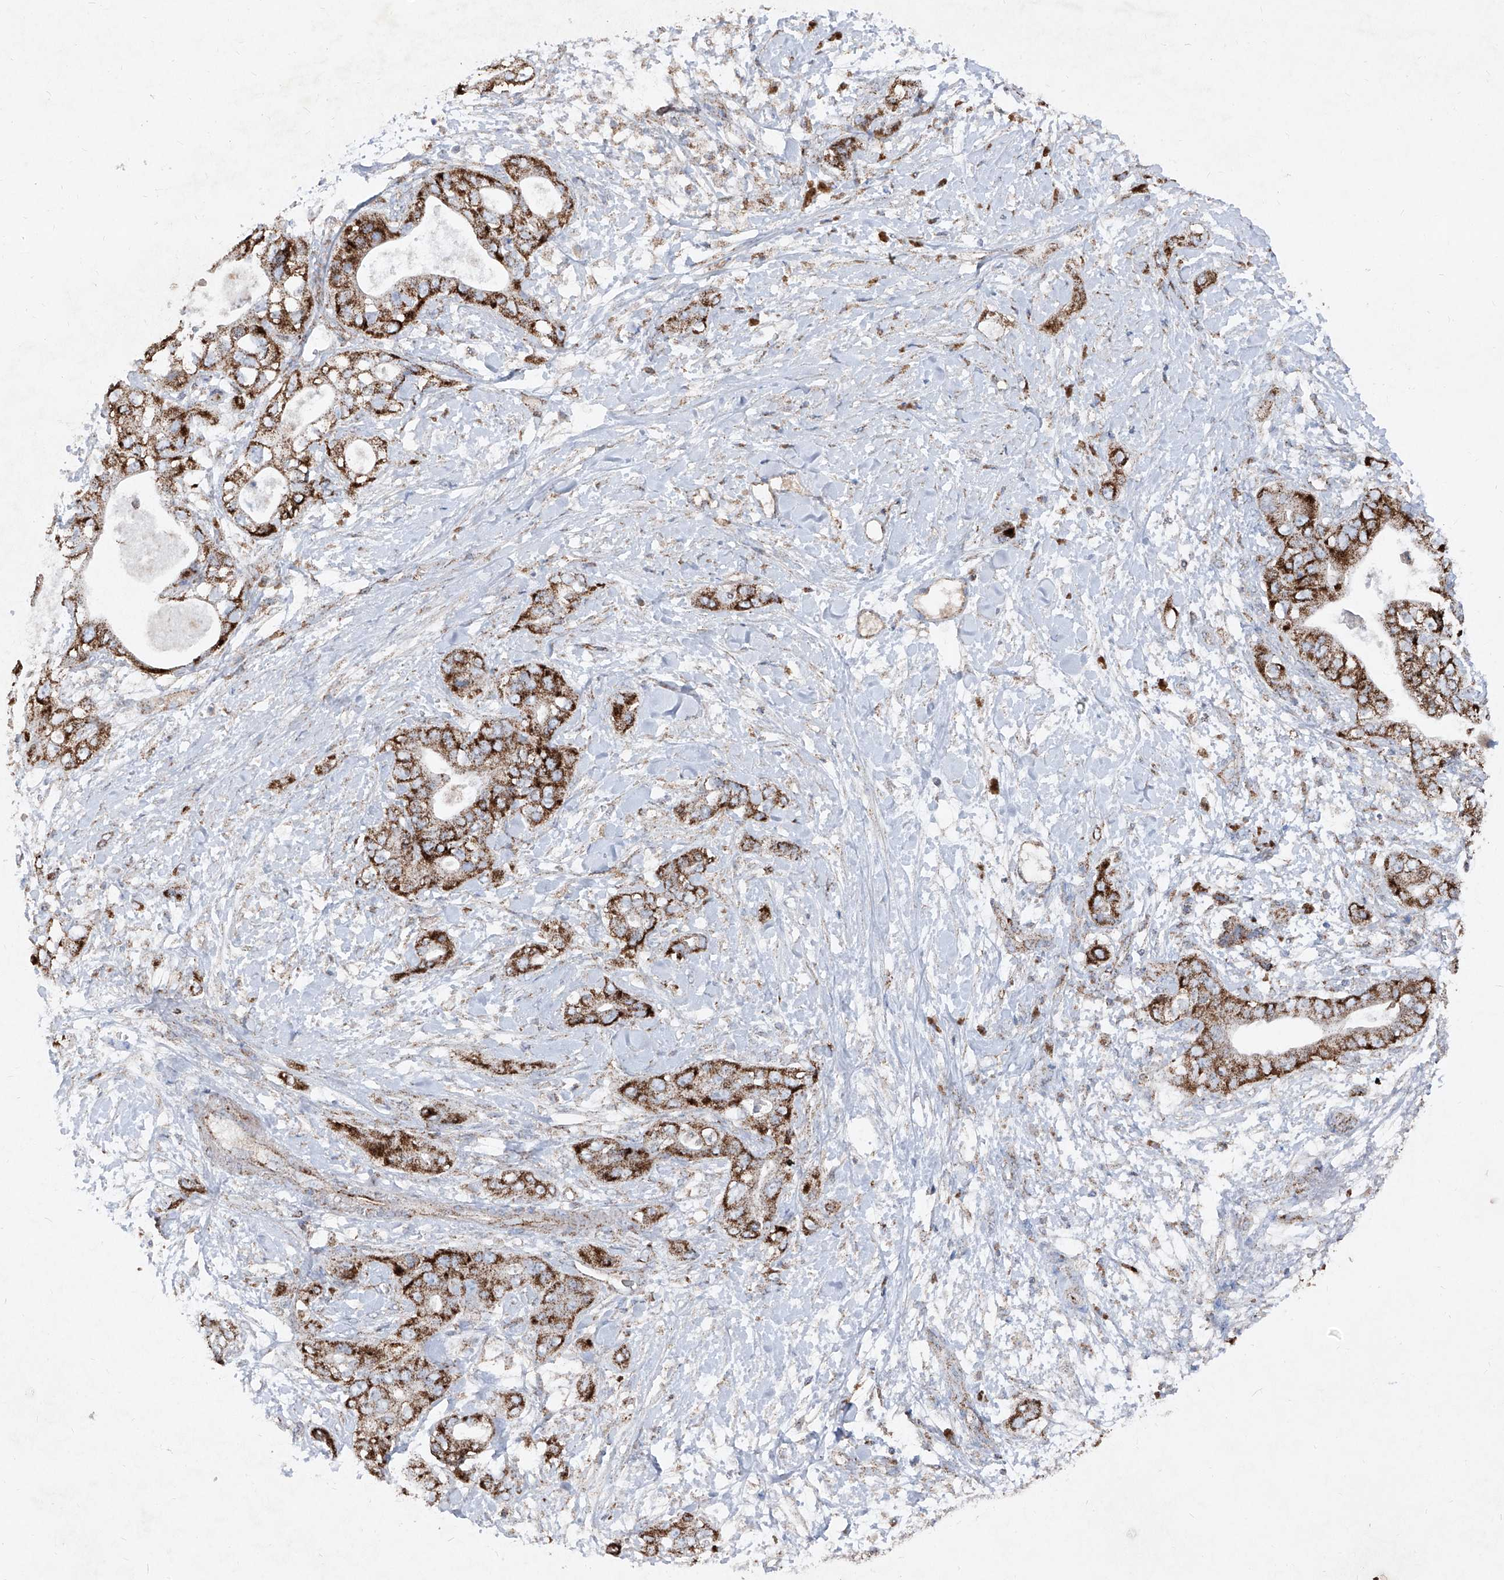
{"staining": {"intensity": "strong", "quantity": ">75%", "location": "cytoplasmic/membranous"}, "tissue": "pancreatic cancer", "cell_type": "Tumor cells", "image_type": "cancer", "snomed": [{"axis": "morphology", "description": "Adenocarcinoma, NOS"}, {"axis": "topography", "description": "Pancreas"}], "caption": "Immunohistochemical staining of human pancreatic cancer (adenocarcinoma) shows high levels of strong cytoplasmic/membranous positivity in approximately >75% of tumor cells.", "gene": "ABCD3", "patient": {"sex": "female", "age": 78}}